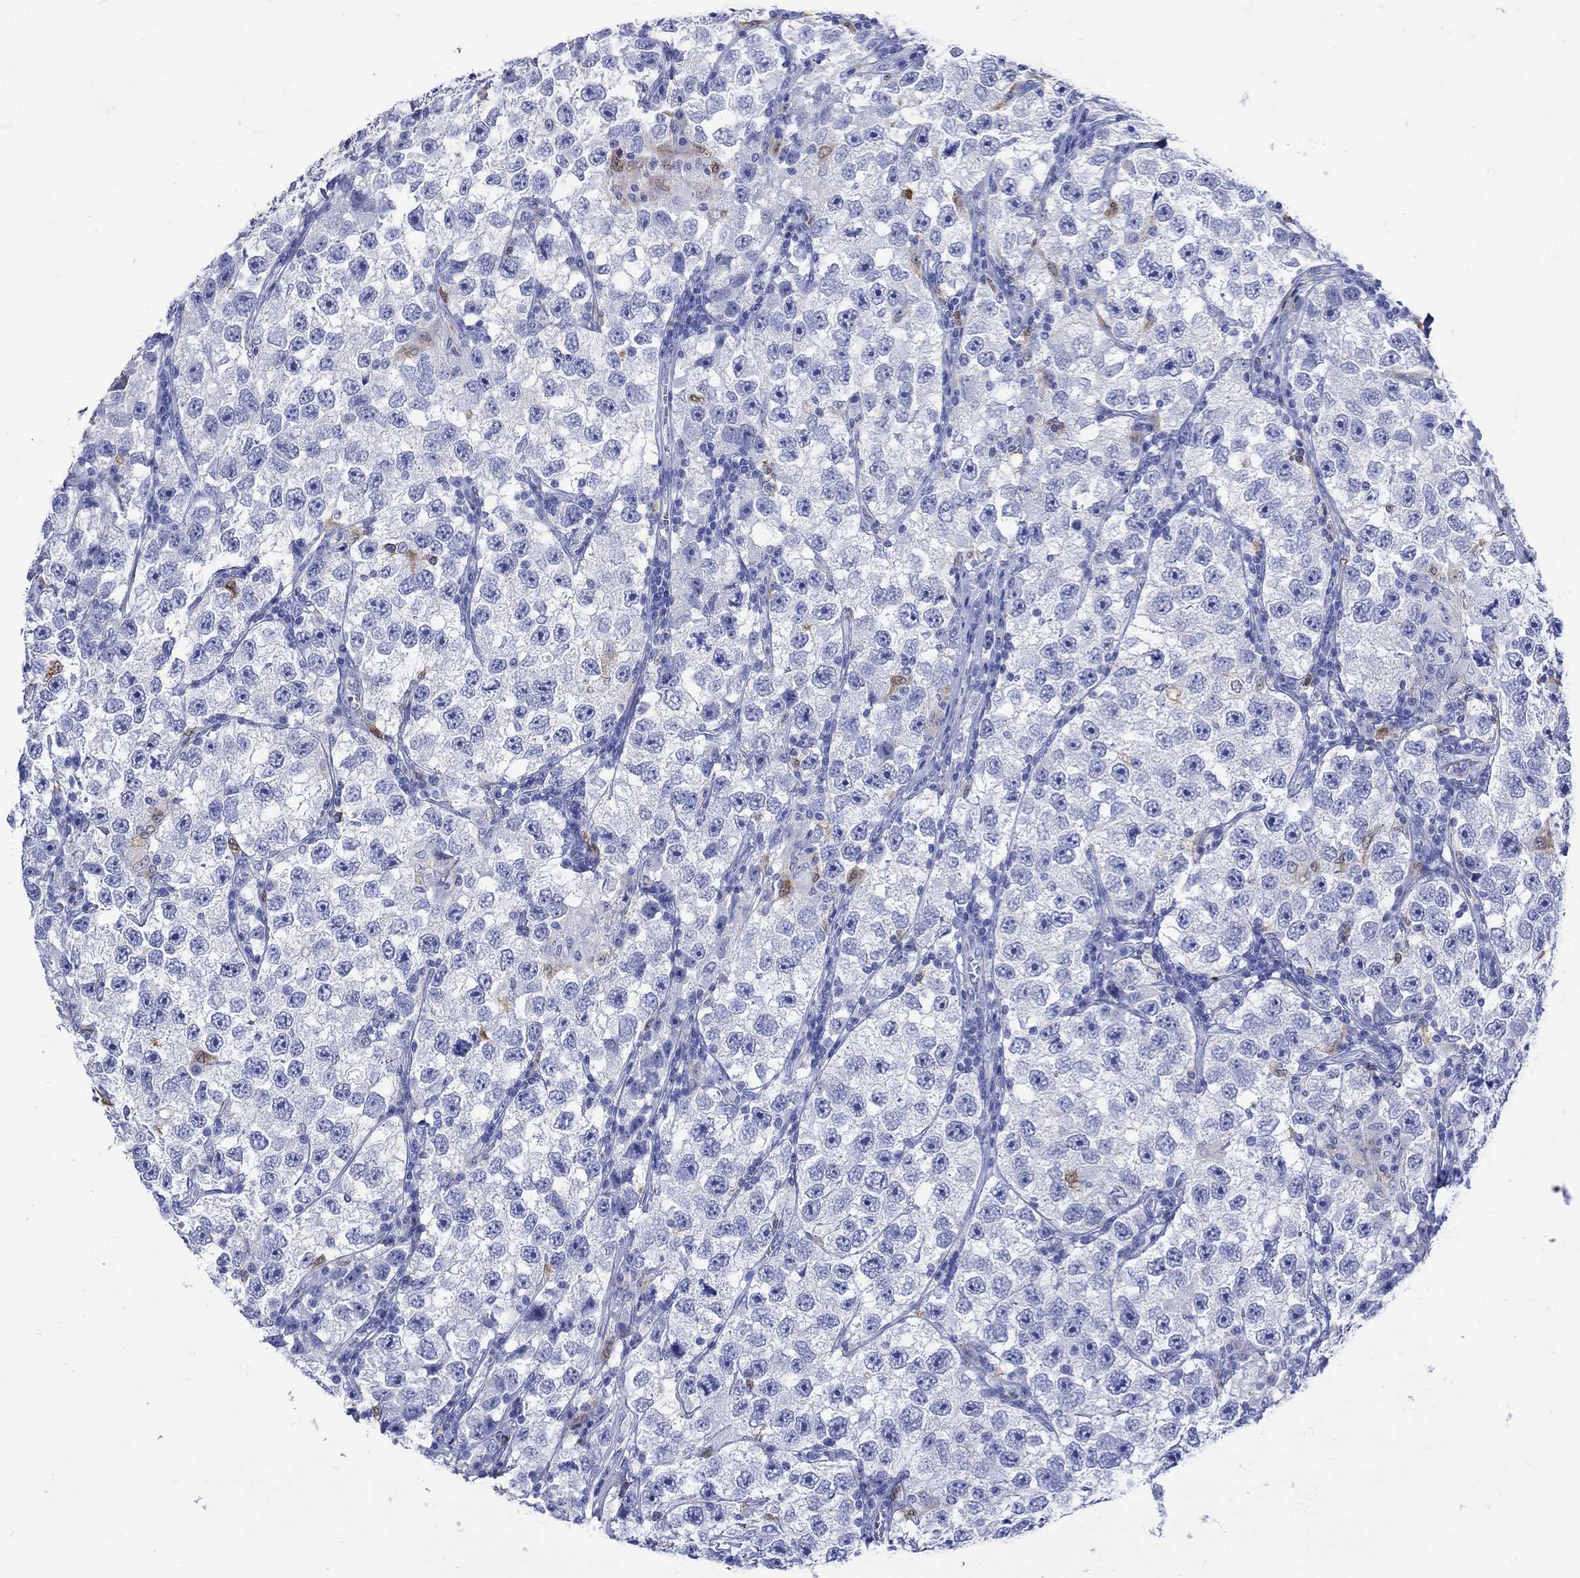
{"staining": {"intensity": "negative", "quantity": "none", "location": "none"}, "tissue": "testis cancer", "cell_type": "Tumor cells", "image_type": "cancer", "snomed": [{"axis": "morphology", "description": "Seminoma, NOS"}, {"axis": "topography", "description": "Testis"}], "caption": "A high-resolution photomicrograph shows immunohistochemistry (IHC) staining of testis seminoma, which shows no significant expression in tumor cells.", "gene": "LINGO3", "patient": {"sex": "male", "age": 26}}